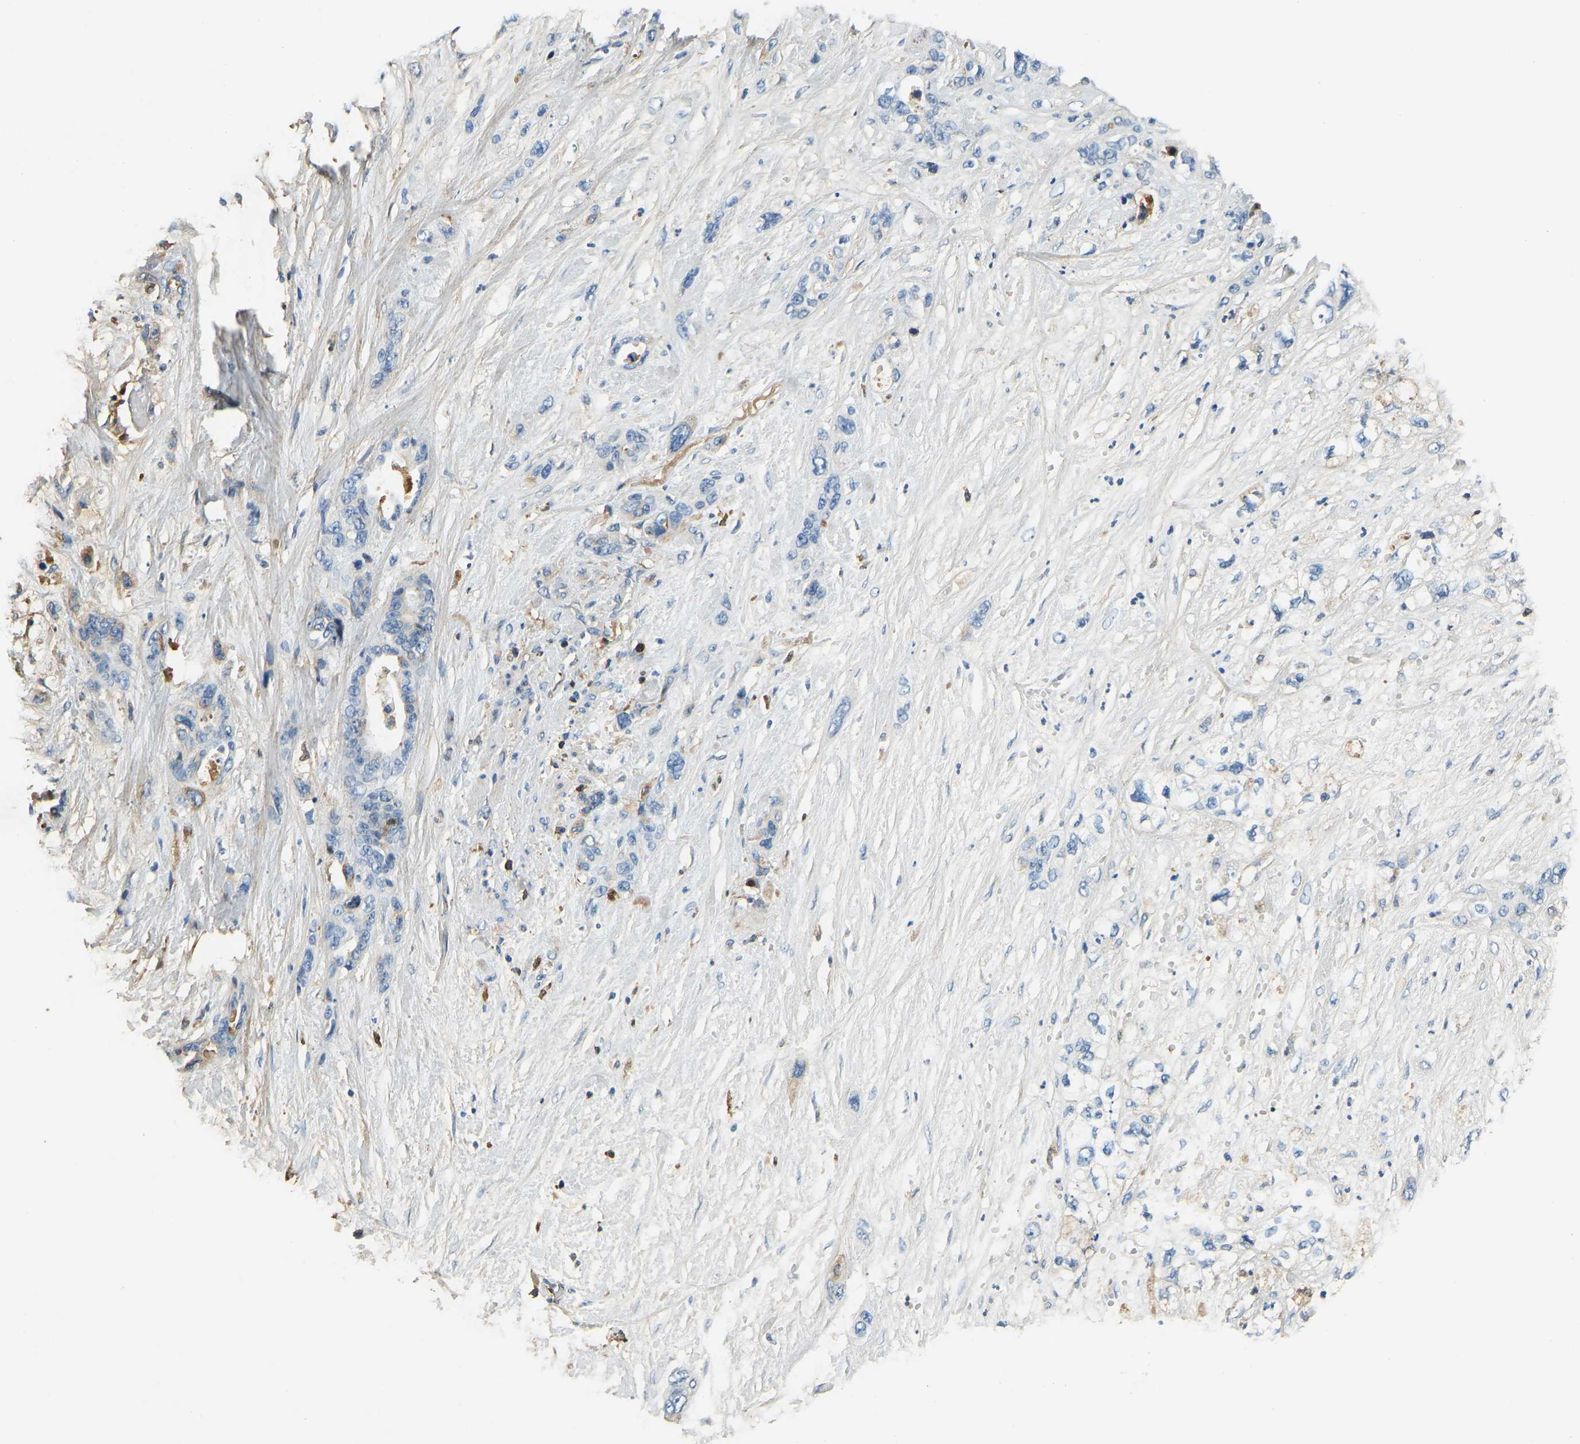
{"staining": {"intensity": "moderate", "quantity": "<25%", "location": "cytoplasmic/membranous"}, "tissue": "pancreatic cancer", "cell_type": "Tumor cells", "image_type": "cancer", "snomed": [{"axis": "morphology", "description": "Adenocarcinoma, NOS"}, {"axis": "topography", "description": "Pancreas"}], "caption": "Immunohistochemical staining of human pancreatic cancer (adenocarcinoma) displays moderate cytoplasmic/membranous protein expression in about <25% of tumor cells. Immunohistochemistry stains the protein in brown and the nuclei are stained blue.", "gene": "THBS4", "patient": {"sex": "male", "age": 46}}